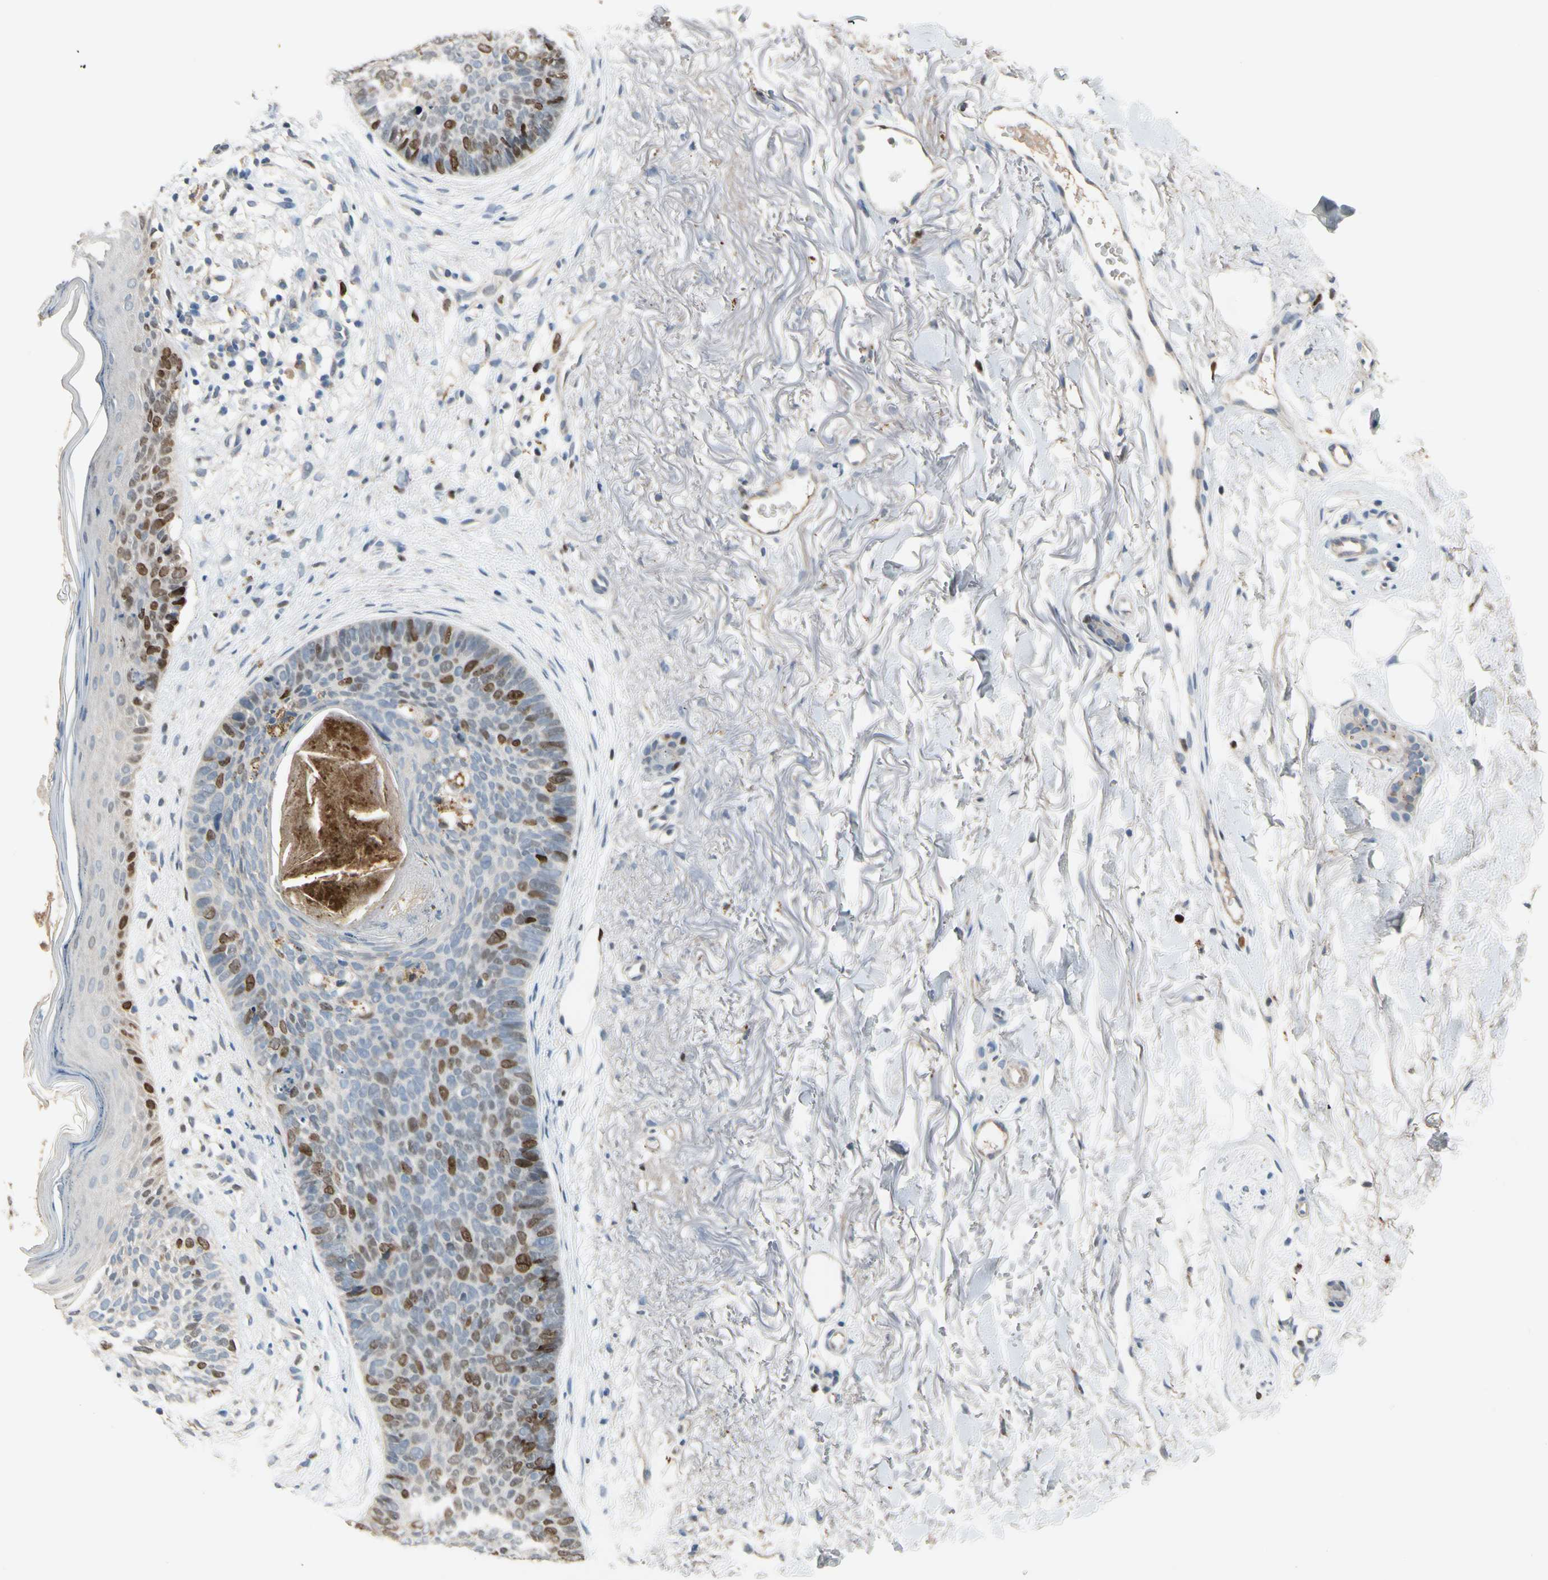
{"staining": {"intensity": "moderate", "quantity": "25%-75%", "location": "nuclear"}, "tissue": "skin cancer", "cell_type": "Tumor cells", "image_type": "cancer", "snomed": [{"axis": "morphology", "description": "Basal cell carcinoma"}, {"axis": "topography", "description": "Skin"}], "caption": "Immunohistochemistry (IHC) photomicrograph of neoplastic tissue: human skin cancer (basal cell carcinoma) stained using immunohistochemistry exhibits medium levels of moderate protein expression localized specifically in the nuclear of tumor cells, appearing as a nuclear brown color.", "gene": "ZKSCAN4", "patient": {"sex": "female", "age": 70}}